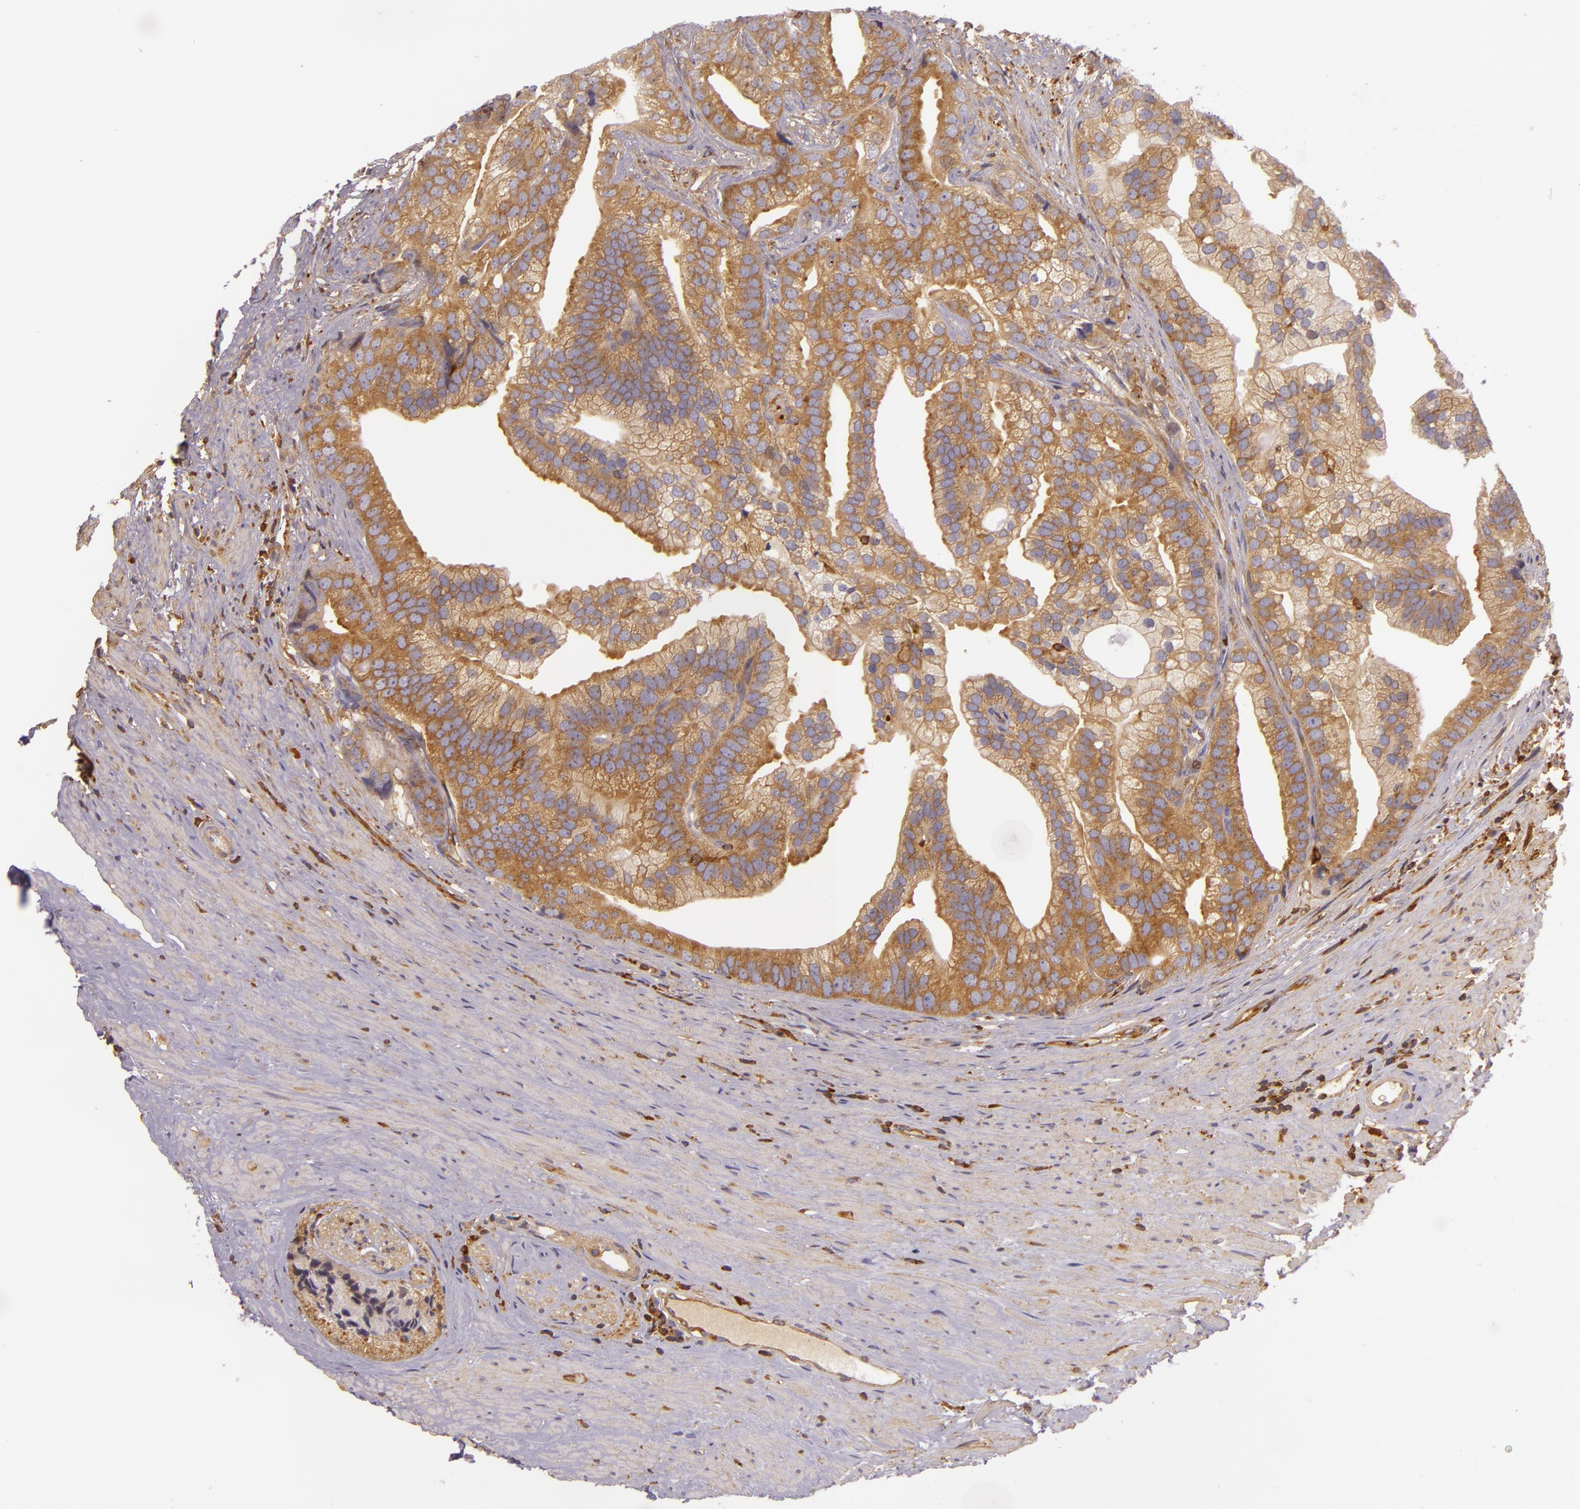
{"staining": {"intensity": "moderate", "quantity": ">75%", "location": "cytoplasmic/membranous"}, "tissue": "prostate cancer", "cell_type": "Tumor cells", "image_type": "cancer", "snomed": [{"axis": "morphology", "description": "Adenocarcinoma, Low grade"}, {"axis": "topography", "description": "Prostate"}], "caption": "Protein staining of prostate low-grade adenocarcinoma tissue displays moderate cytoplasmic/membranous expression in approximately >75% of tumor cells. The protein of interest is stained brown, and the nuclei are stained in blue (DAB IHC with brightfield microscopy, high magnification).", "gene": "TLN1", "patient": {"sex": "male", "age": 71}}